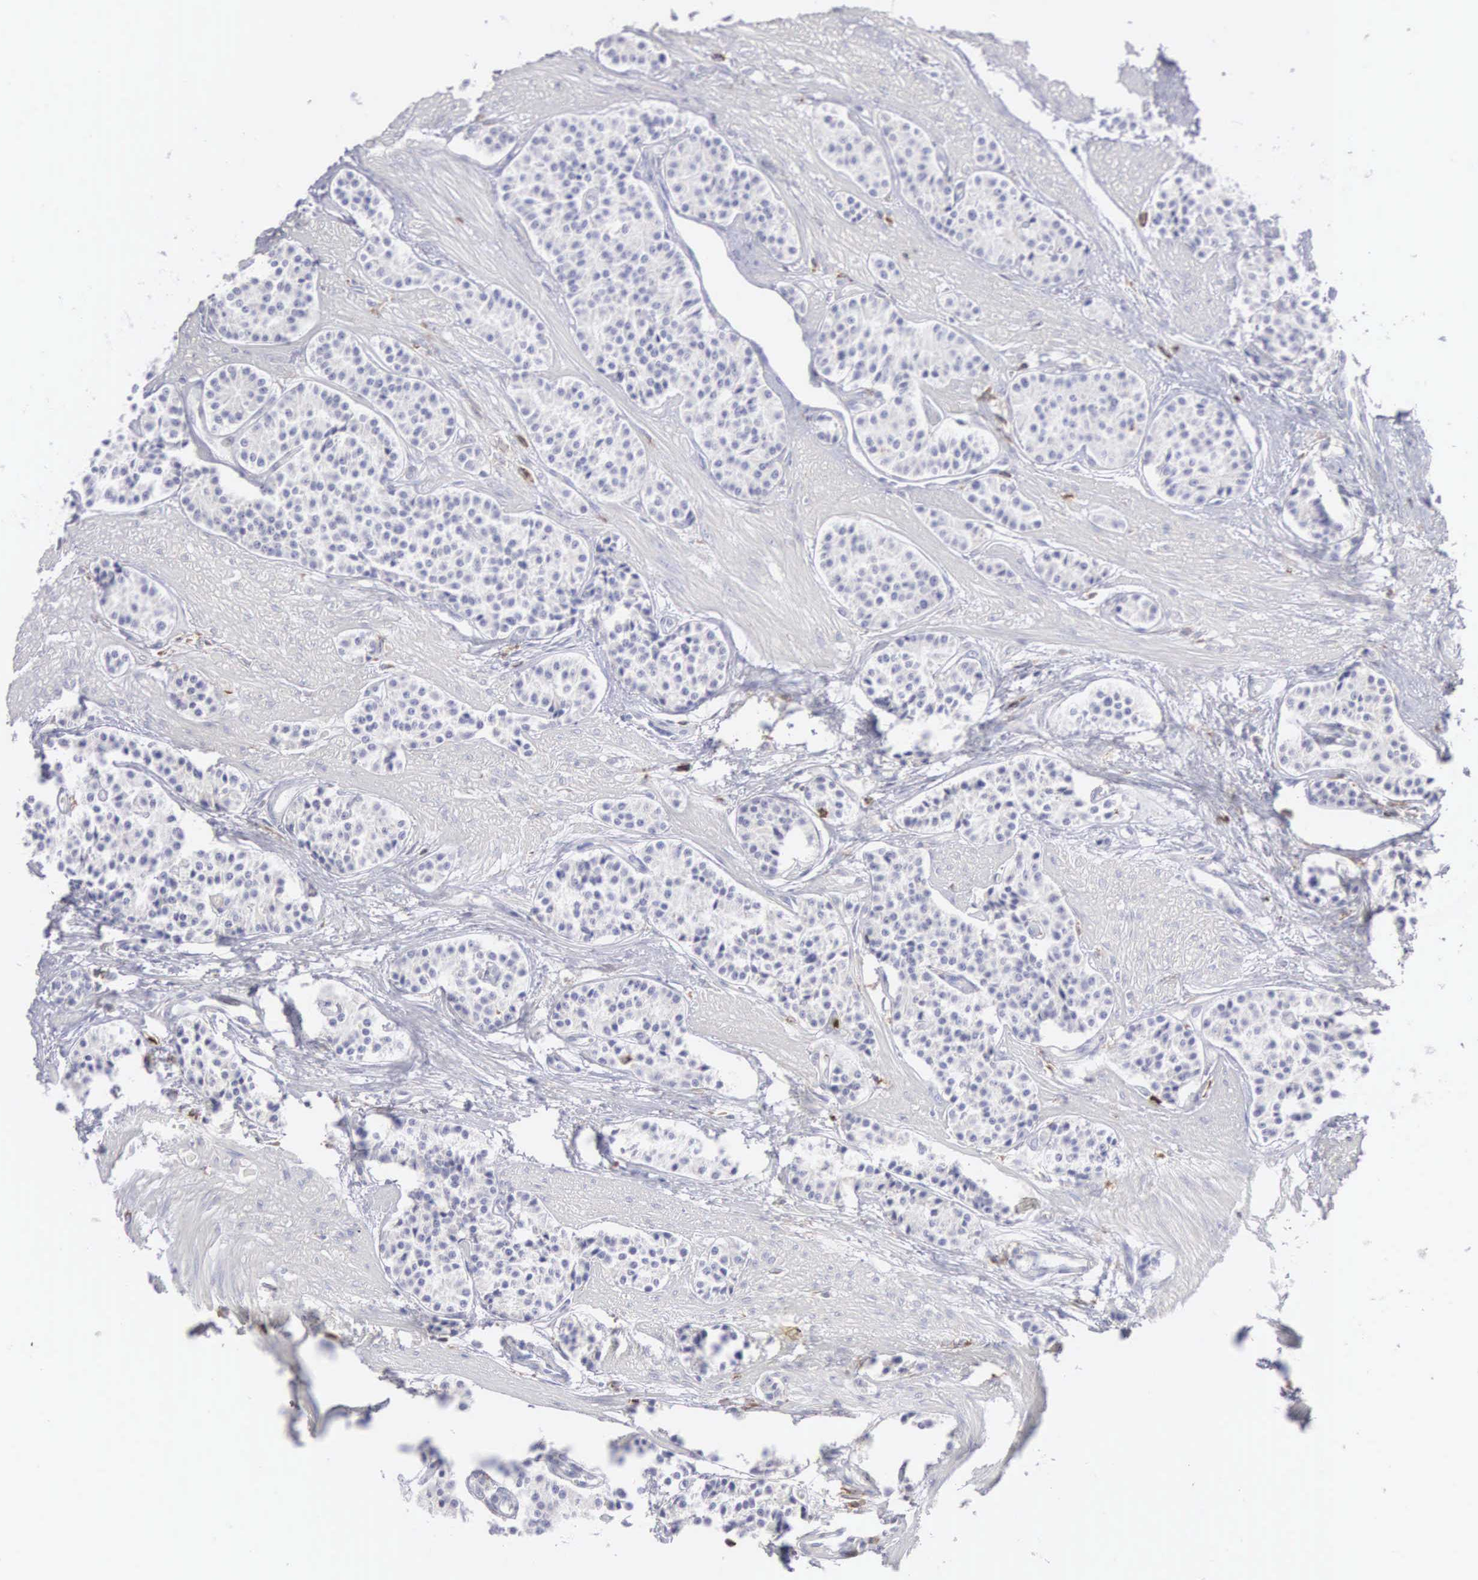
{"staining": {"intensity": "negative", "quantity": "none", "location": "none"}, "tissue": "carcinoid", "cell_type": "Tumor cells", "image_type": "cancer", "snomed": [{"axis": "morphology", "description": "Carcinoid, malignant, NOS"}, {"axis": "topography", "description": "Stomach"}], "caption": "Protein analysis of malignant carcinoid exhibits no significant staining in tumor cells.", "gene": "SH3BP1", "patient": {"sex": "female", "age": 76}}